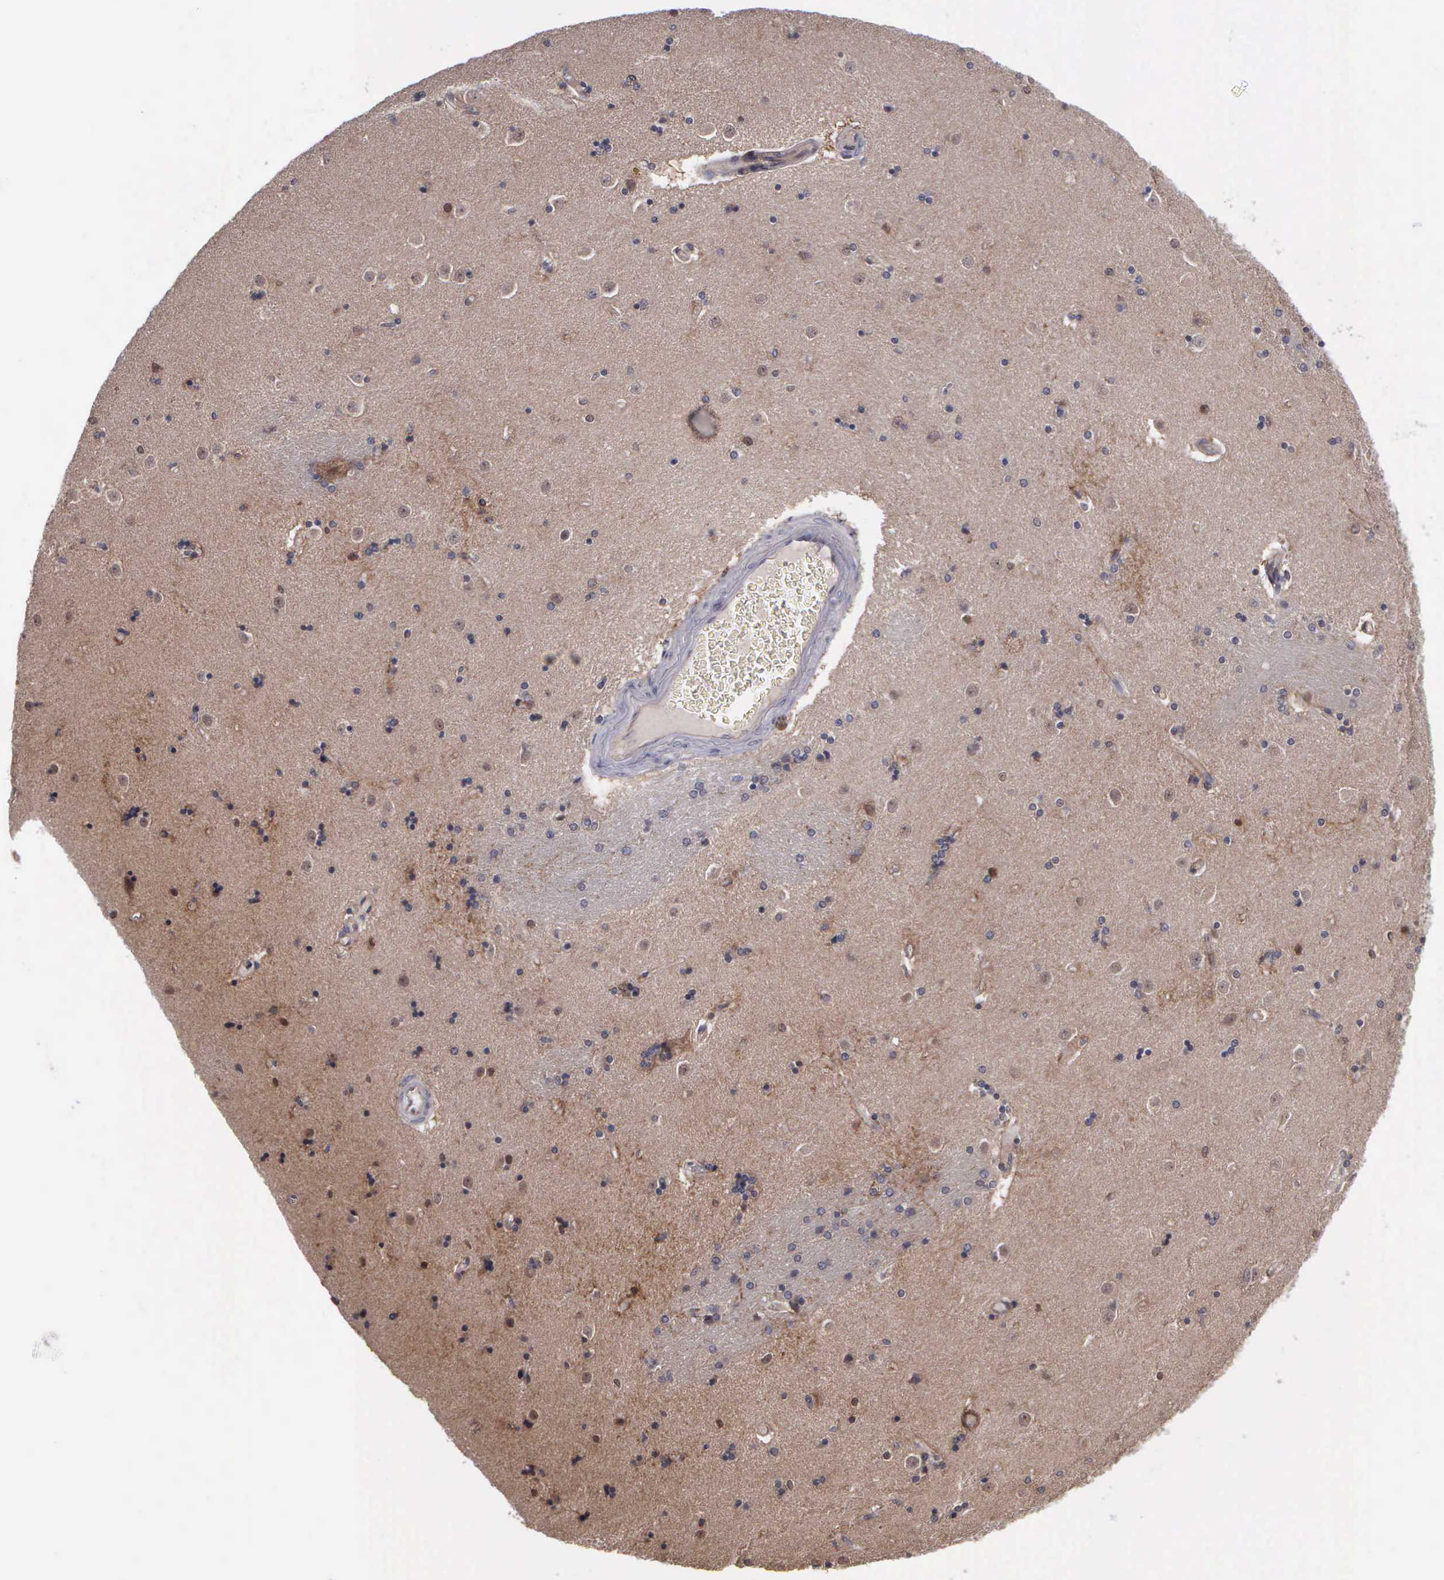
{"staining": {"intensity": "negative", "quantity": "none", "location": "none"}, "tissue": "caudate", "cell_type": "Glial cells", "image_type": "normal", "snomed": [{"axis": "morphology", "description": "Normal tissue, NOS"}, {"axis": "topography", "description": "Lateral ventricle wall"}], "caption": "The IHC micrograph has no significant staining in glial cells of caudate.", "gene": "MAP3K9", "patient": {"sex": "female", "age": 54}}